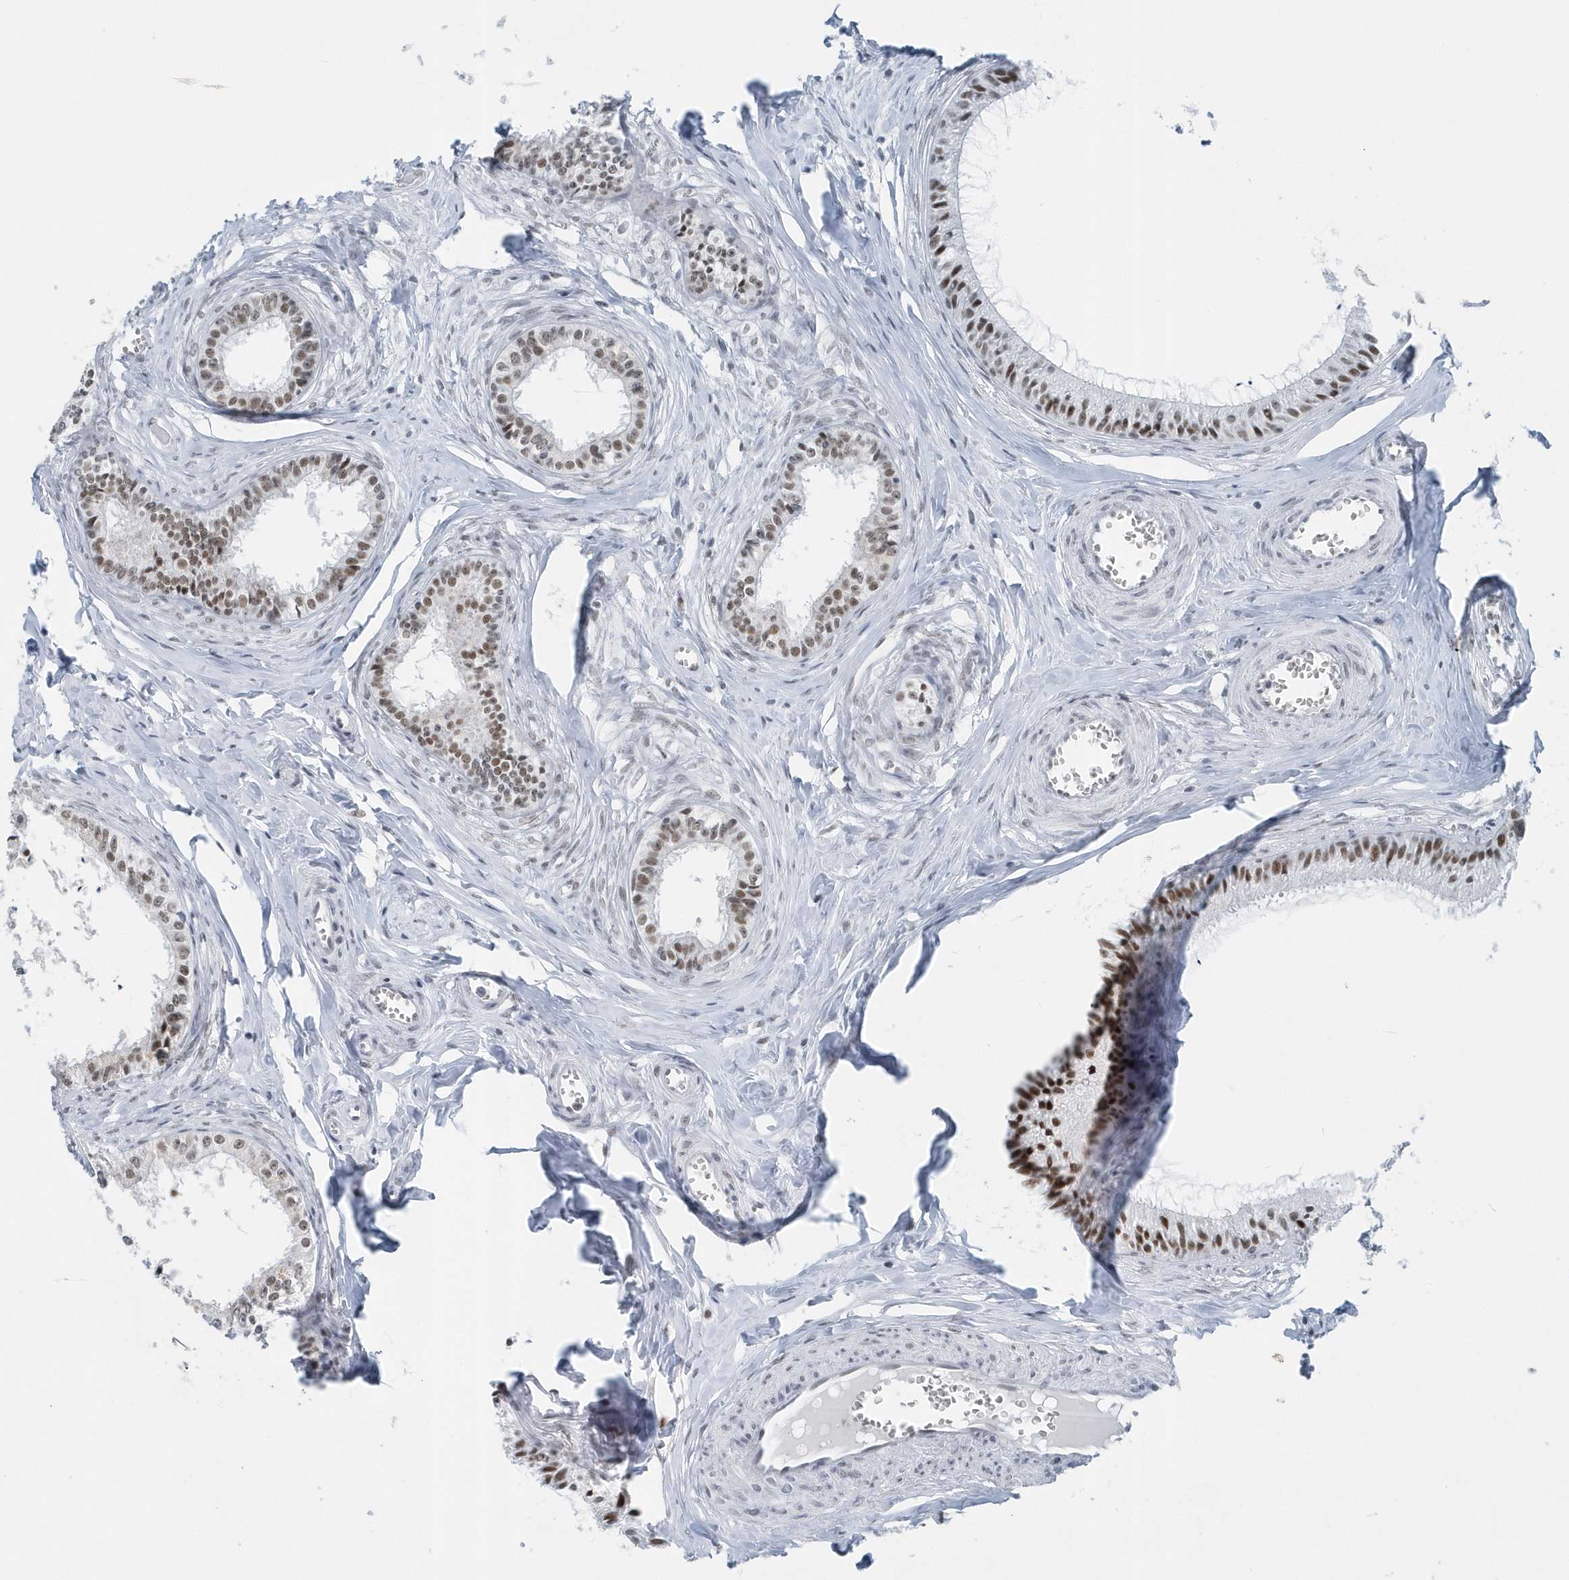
{"staining": {"intensity": "strong", "quantity": ">75%", "location": "nuclear"}, "tissue": "epididymis", "cell_type": "Glandular cells", "image_type": "normal", "snomed": [{"axis": "morphology", "description": "Normal tissue, NOS"}, {"axis": "topography", "description": "Epididymis"}], "caption": "Immunohistochemical staining of normal epididymis displays high levels of strong nuclear positivity in about >75% of glandular cells.", "gene": "FIP1L1", "patient": {"sex": "male", "age": 36}}